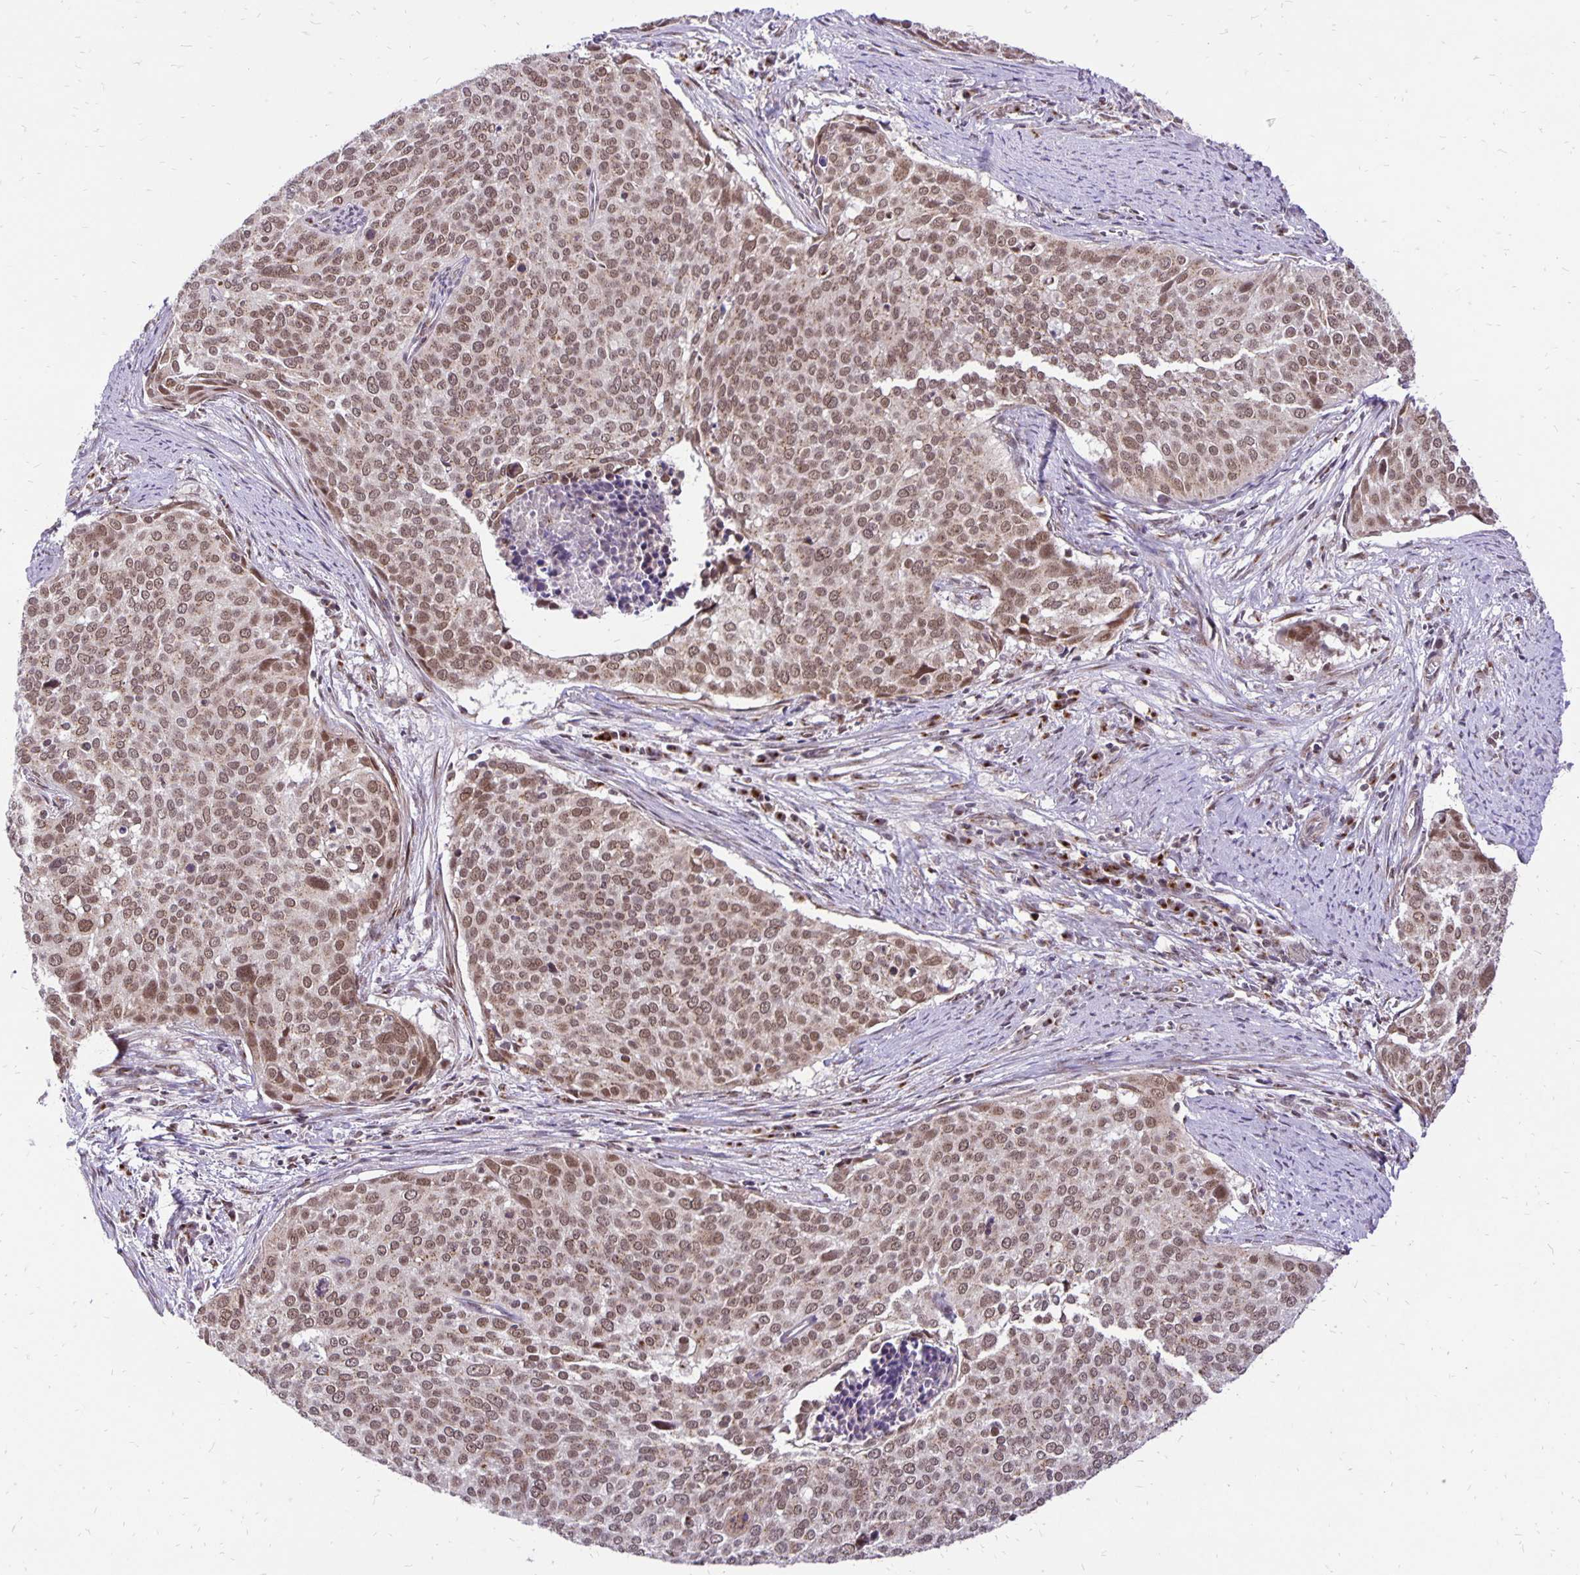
{"staining": {"intensity": "moderate", "quantity": ">75%", "location": "nuclear"}, "tissue": "cervical cancer", "cell_type": "Tumor cells", "image_type": "cancer", "snomed": [{"axis": "morphology", "description": "Squamous cell carcinoma, NOS"}, {"axis": "topography", "description": "Cervix"}], "caption": "Brown immunohistochemical staining in human cervical cancer (squamous cell carcinoma) exhibits moderate nuclear expression in approximately >75% of tumor cells. The staining was performed using DAB (3,3'-diaminobenzidine), with brown indicating positive protein expression. Nuclei are stained blue with hematoxylin.", "gene": "GOLGA5", "patient": {"sex": "female", "age": 39}}